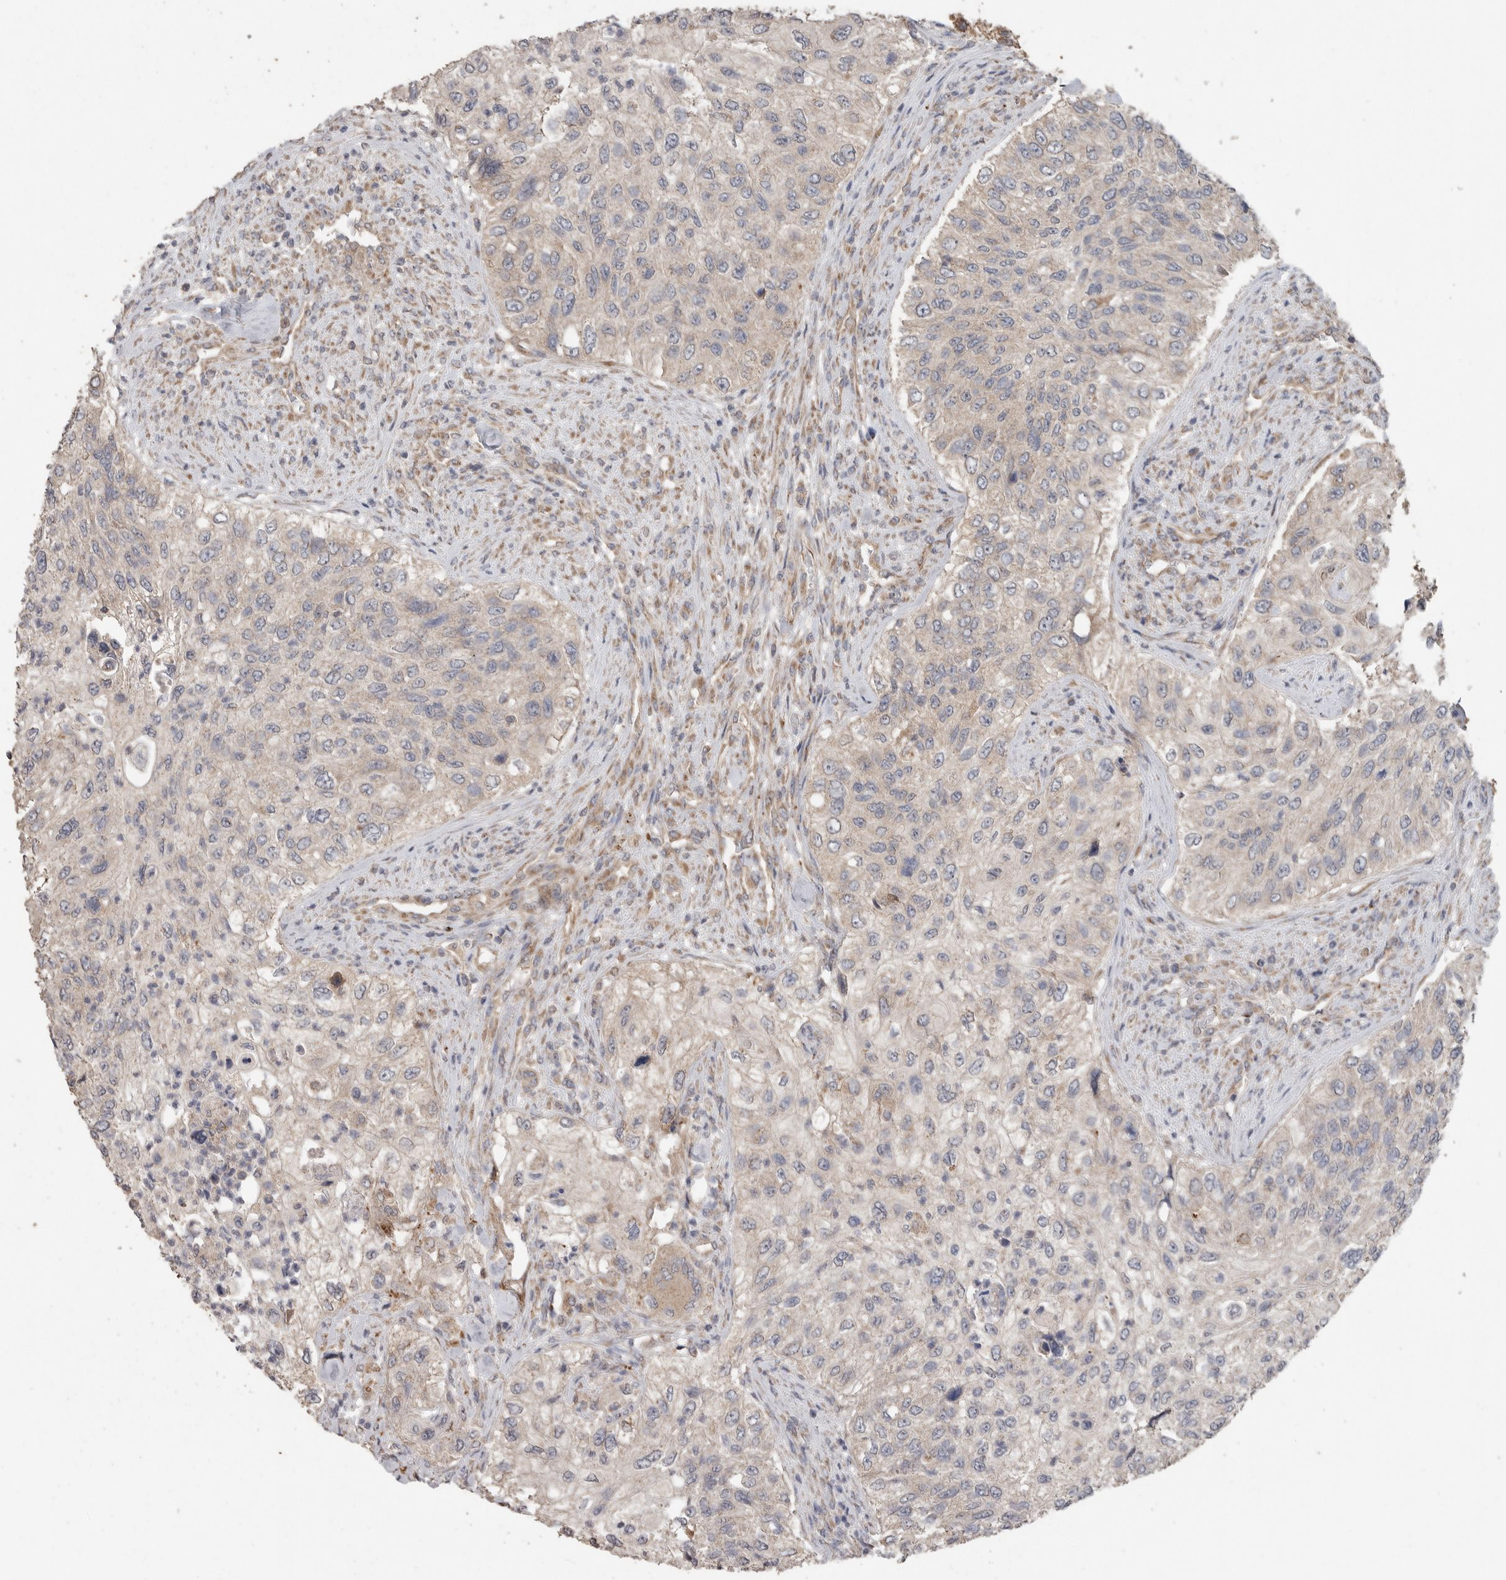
{"staining": {"intensity": "negative", "quantity": "none", "location": "none"}, "tissue": "urothelial cancer", "cell_type": "Tumor cells", "image_type": "cancer", "snomed": [{"axis": "morphology", "description": "Urothelial carcinoma, High grade"}, {"axis": "topography", "description": "Urinary bladder"}], "caption": "Urothelial cancer was stained to show a protein in brown. There is no significant positivity in tumor cells.", "gene": "PODXL2", "patient": {"sex": "female", "age": 60}}